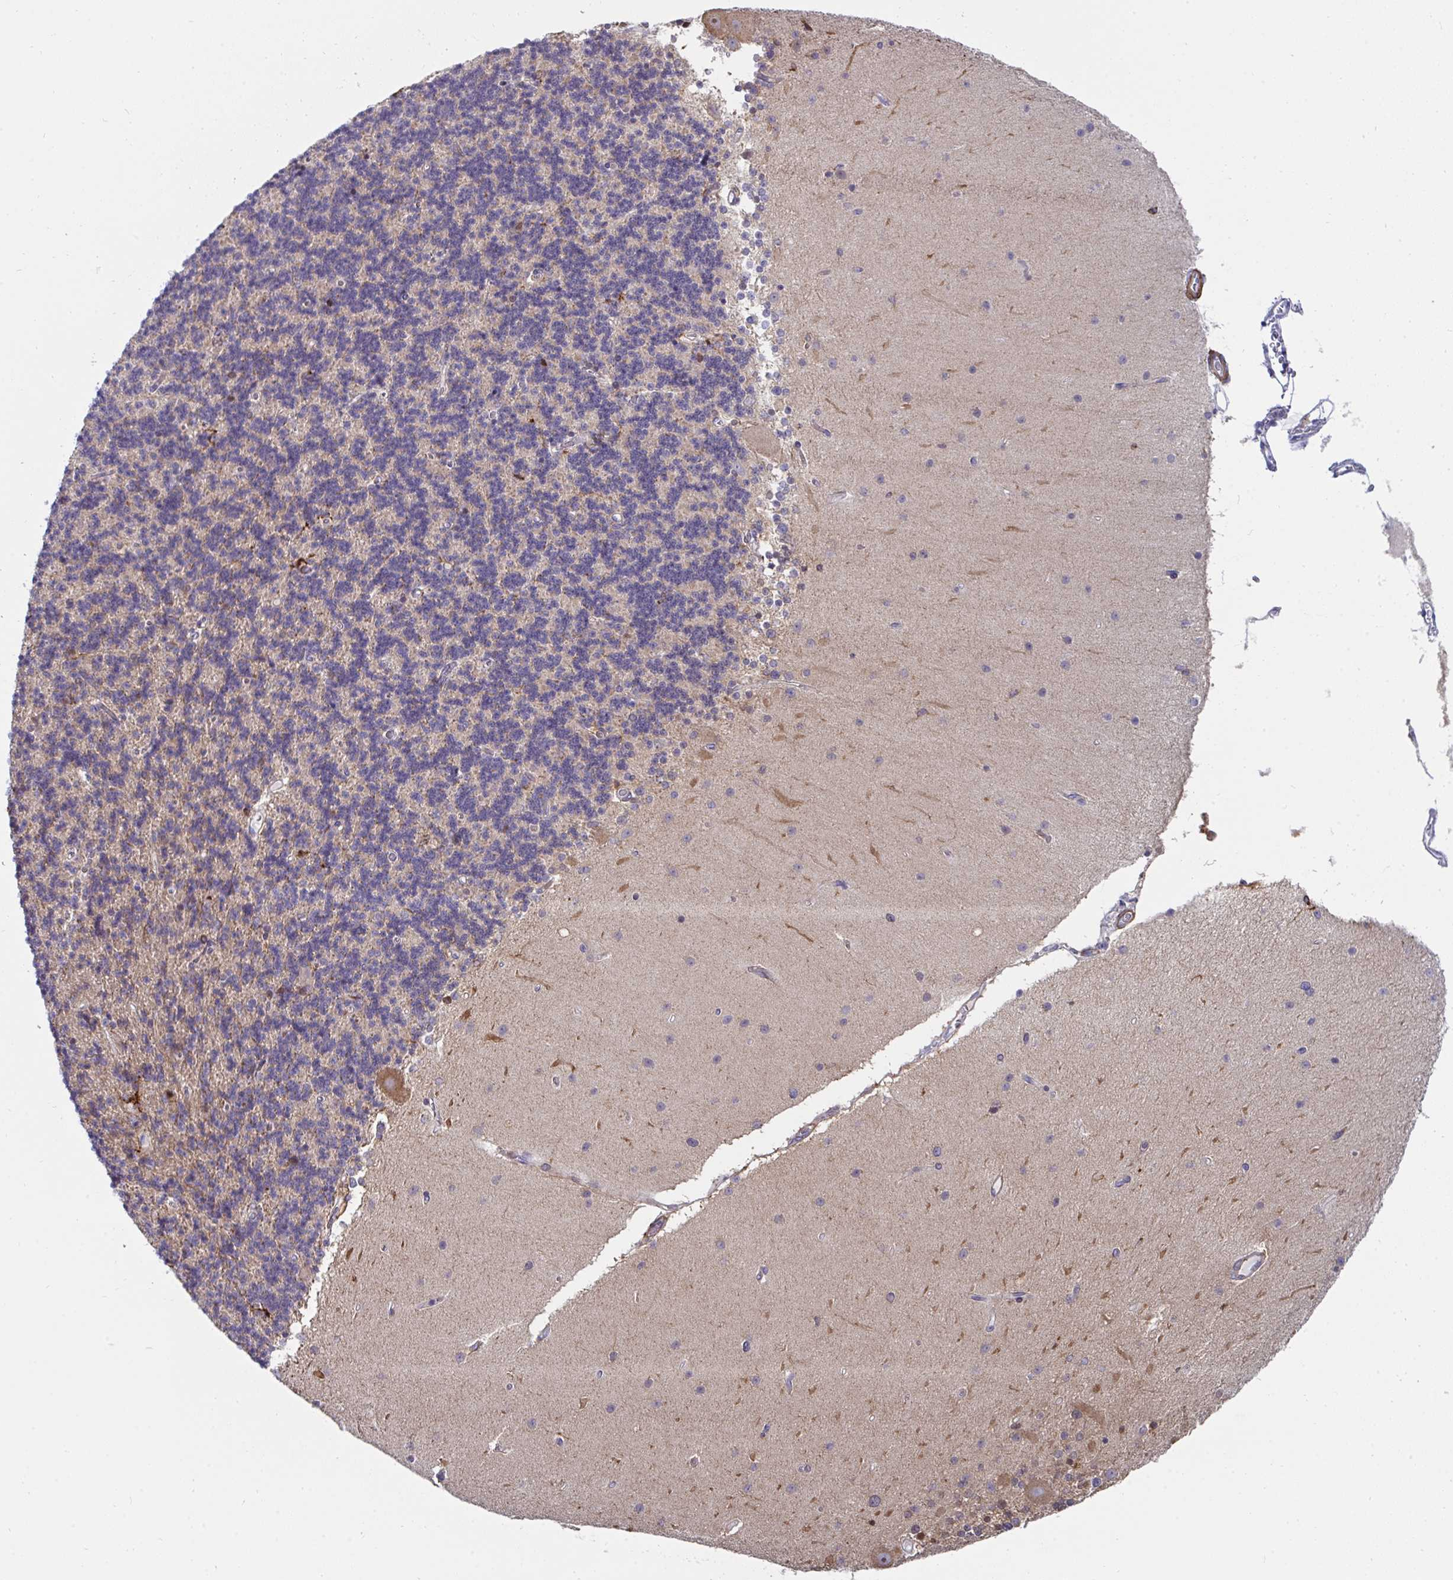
{"staining": {"intensity": "weak", "quantity": "<25%", "location": "cytoplasmic/membranous"}, "tissue": "cerebellum", "cell_type": "Cells in granular layer", "image_type": "normal", "snomed": [{"axis": "morphology", "description": "Normal tissue, NOS"}, {"axis": "topography", "description": "Cerebellum"}], "caption": "DAB (3,3'-diaminobenzidine) immunohistochemical staining of unremarkable cerebellum shows no significant staining in cells in granular layer.", "gene": "FBXL13", "patient": {"sex": "female", "age": 54}}